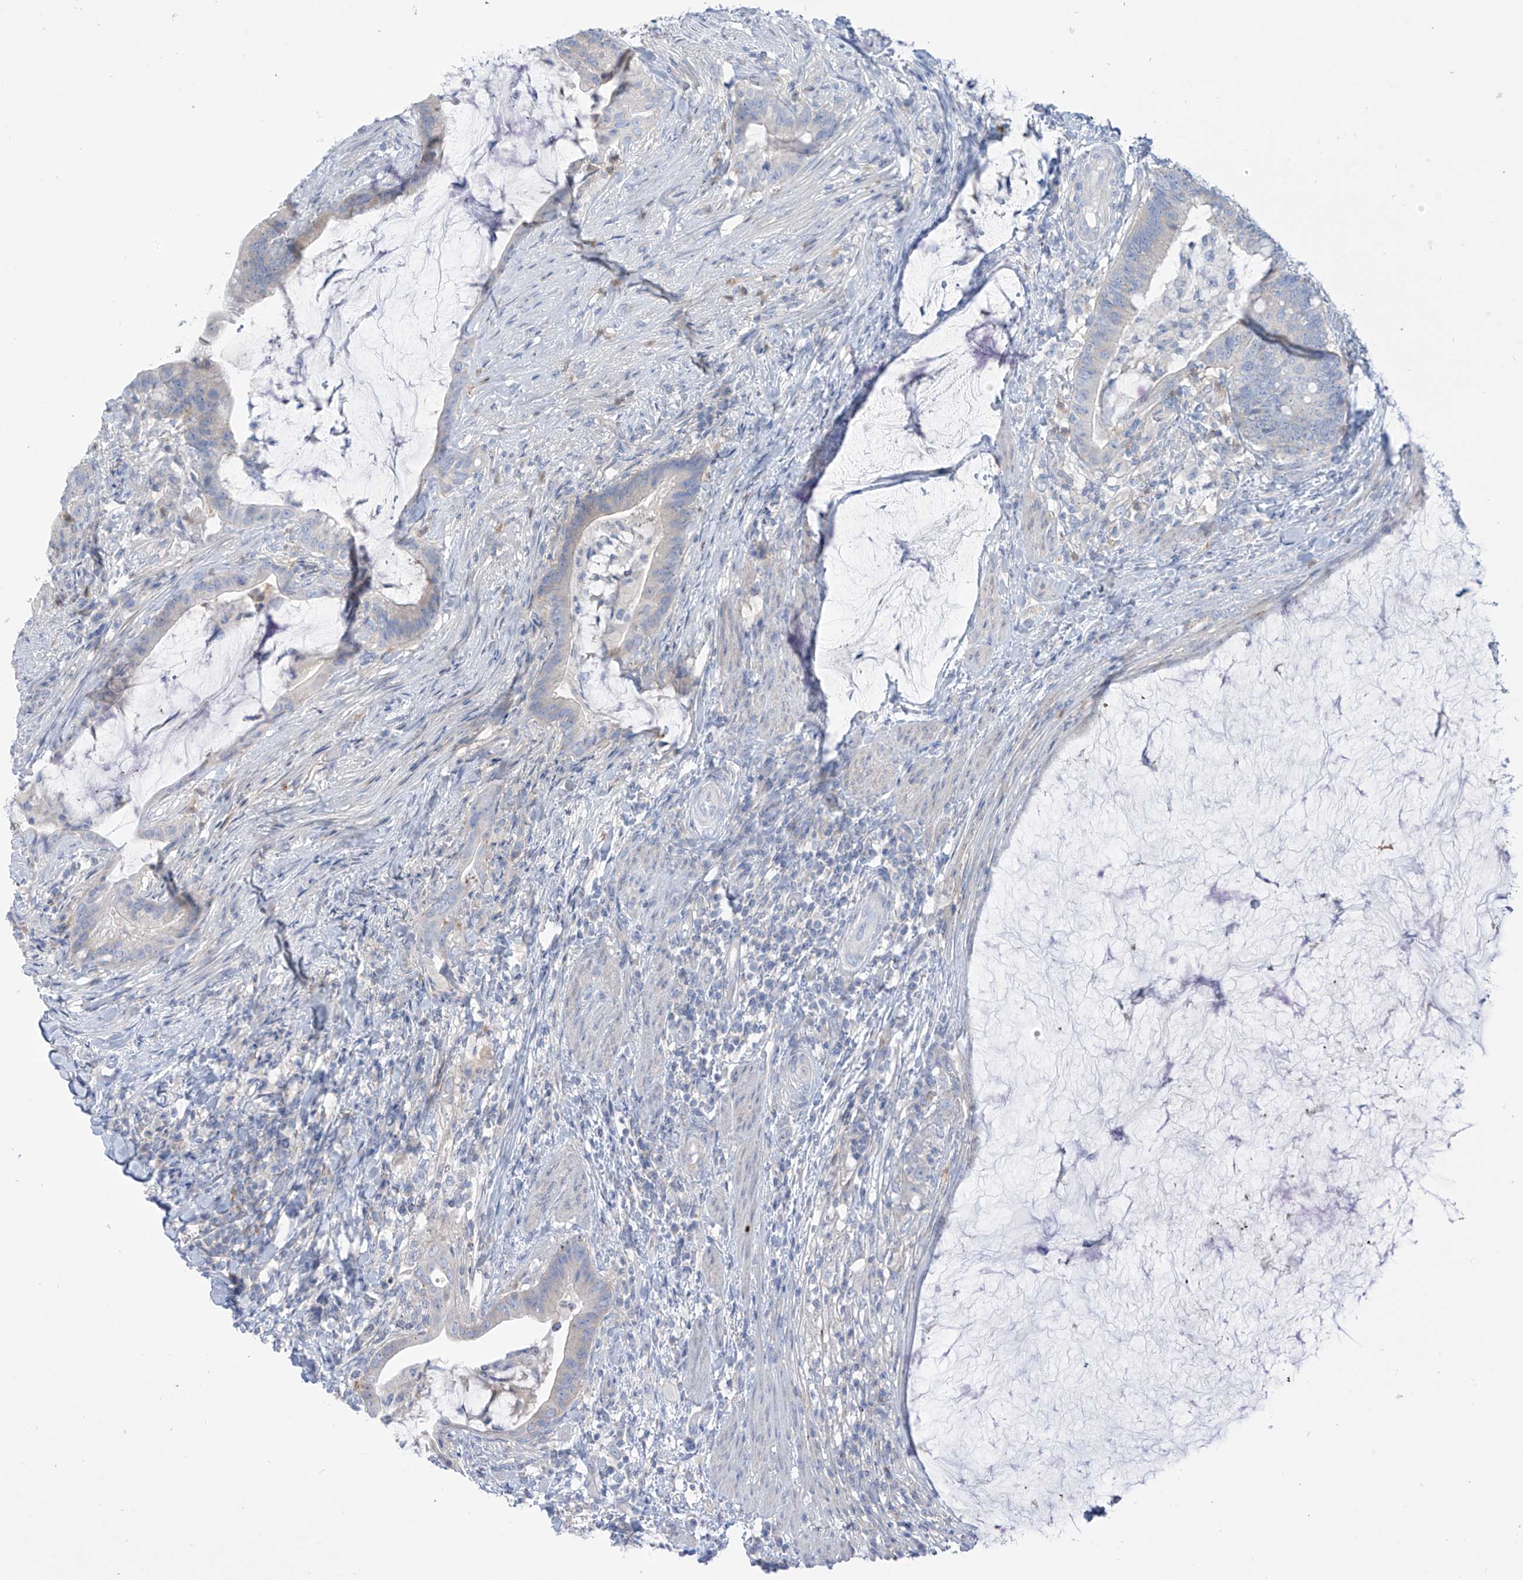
{"staining": {"intensity": "weak", "quantity": "<25%", "location": "cytoplasmic/membranous"}, "tissue": "colorectal cancer", "cell_type": "Tumor cells", "image_type": "cancer", "snomed": [{"axis": "morphology", "description": "Adenocarcinoma, NOS"}, {"axis": "topography", "description": "Colon"}], "caption": "DAB immunohistochemical staining of adenocarcinoma (colorectal) demonstrates no significant staining in tumor cells.", "gene": "FABP2", "patient": {"sex": "female", "age": 66}}